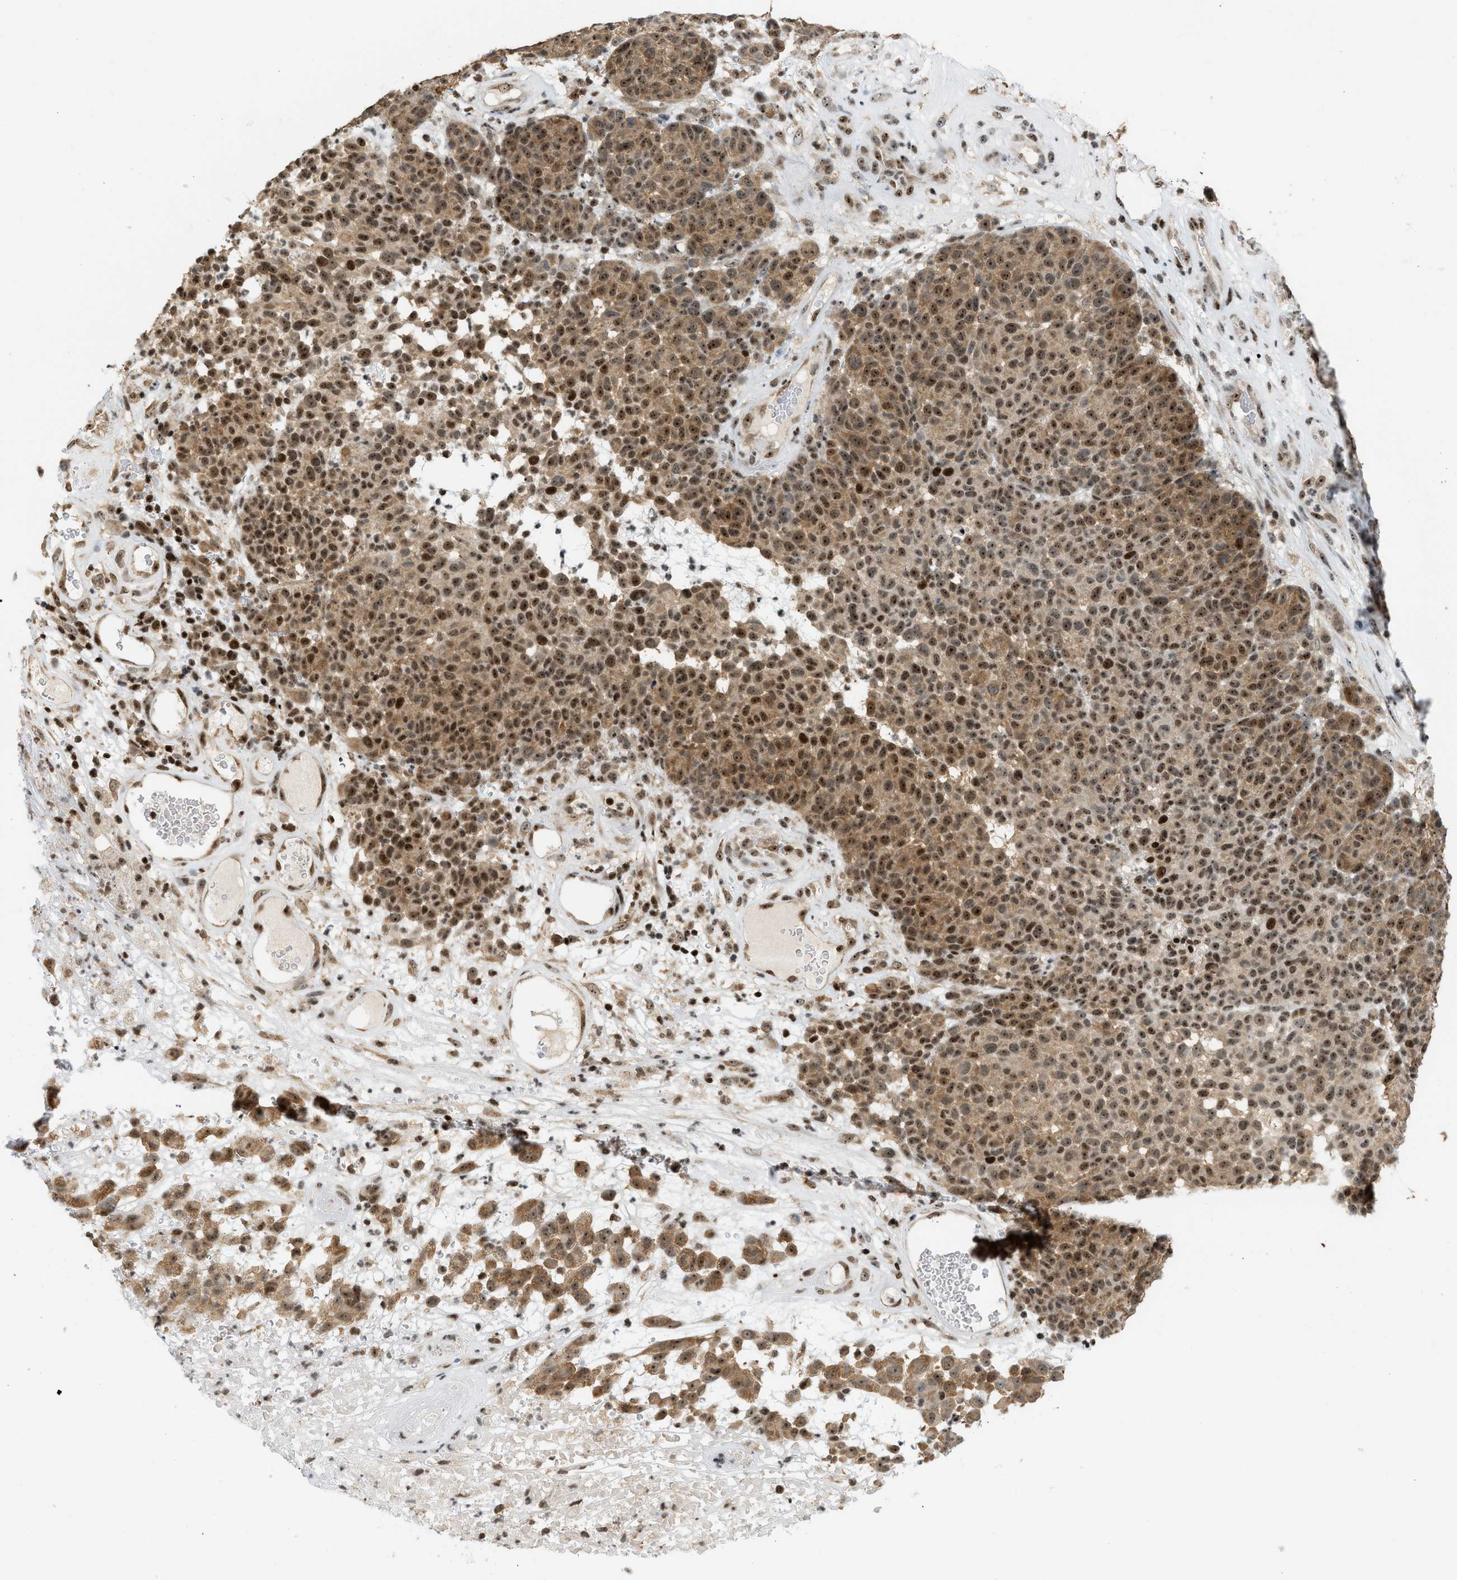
{"staining": {"intensity": "strong", "quantity": ">75%", "location": "cytoplasmic/membranous,nuclear"}, "tissue": "melanoma", "cell_type": "Tumor cells", "image_type": "cancer", "snomed": [{"axis": "morphology", "description": "Malignant melanoma, NOS"}, {"axis": "topography", "description": "Skin"}], "caption": "The immunohistochemical stain shows strong cytoplasmic/membranous and nuclear staining in tumor cells of melanoma tissue.", "gene": "ZNF22", "patient": {"sex": "male", "age": 59}}